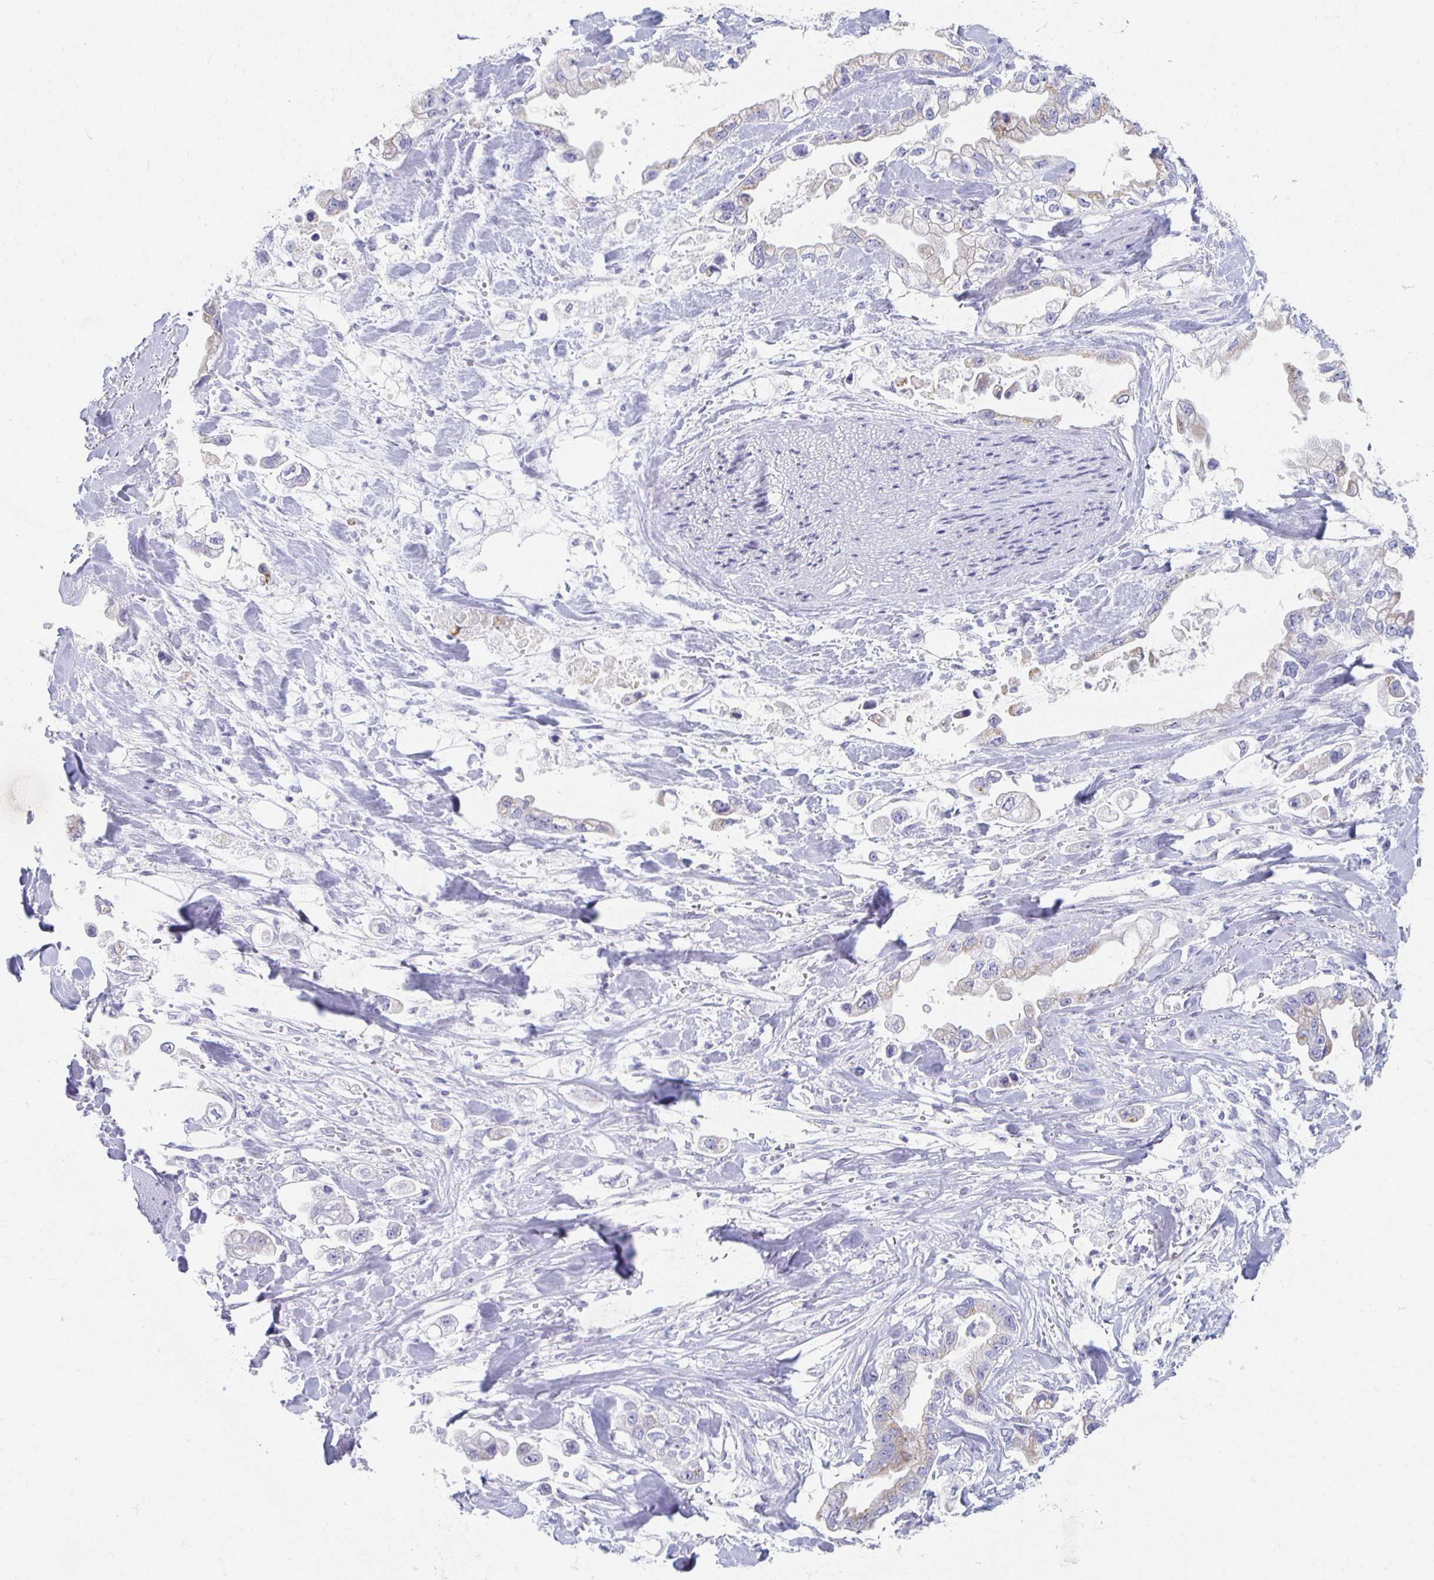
{"staining": {"intensity": "weak", "quantity": "<25%", "location": "cytoplasmic/membranous"}, "tissue": "stomach cancer", "cell_type": "Tumor cells", "image_type": "cancer", "snomed": [{"axis": "morphology", "description": "Adenocarcinoma, NOS"}, {"axis": "topography", "description": "Stomach"}], "caption": "Stomach adenocarcinoma was stained to show a protein in brown. There is no significant staining in tumor cells.", "gene": "TEX44", "patient": {"sex": "male", "age": 62}}